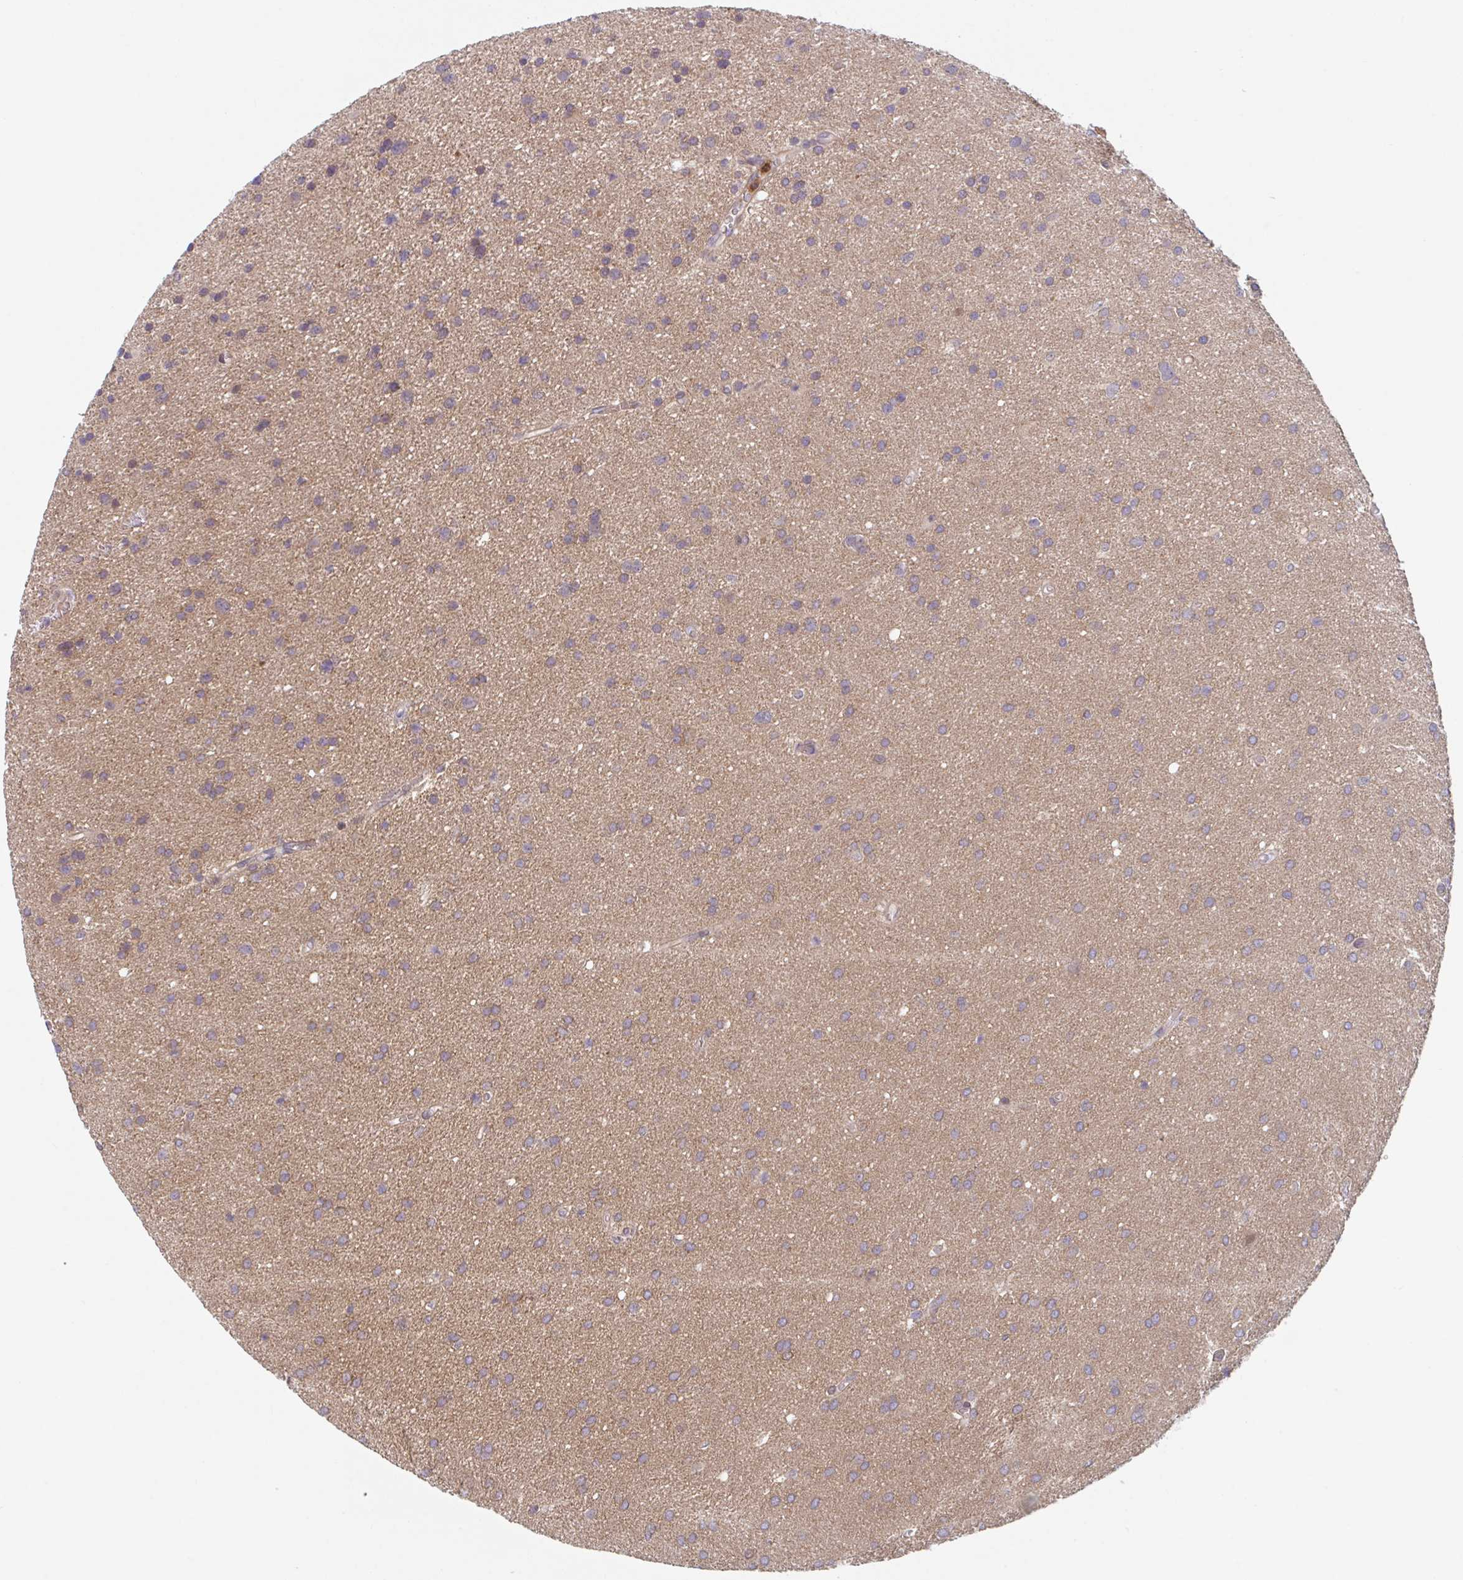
{"staining": {"intensity": "weak", "quantity": ">75%", "location": "cytoplasmic/membranous"}, "tissue": "glioma", "cell_type": "Tumor cells", "image_type": "cancer", "snomed": [{"axis": "morphology", "description": "Glioma, malignant, Low grade"}, {"axis": "topography", "description": "Brain"}], "caption": "Immunohistochemistry photomicrograph of neoplastic tissue: human glioma stained using immunohistochemistry (IHC) demonstrates low levels of weak protein expression localized specifically in the cytoplasmic/membranous of tumor cells, appearing as a cytoplasmic/membranous brown color.", "gene": "LMNTD2", "patient": {"sex": "female", "age": 54}}